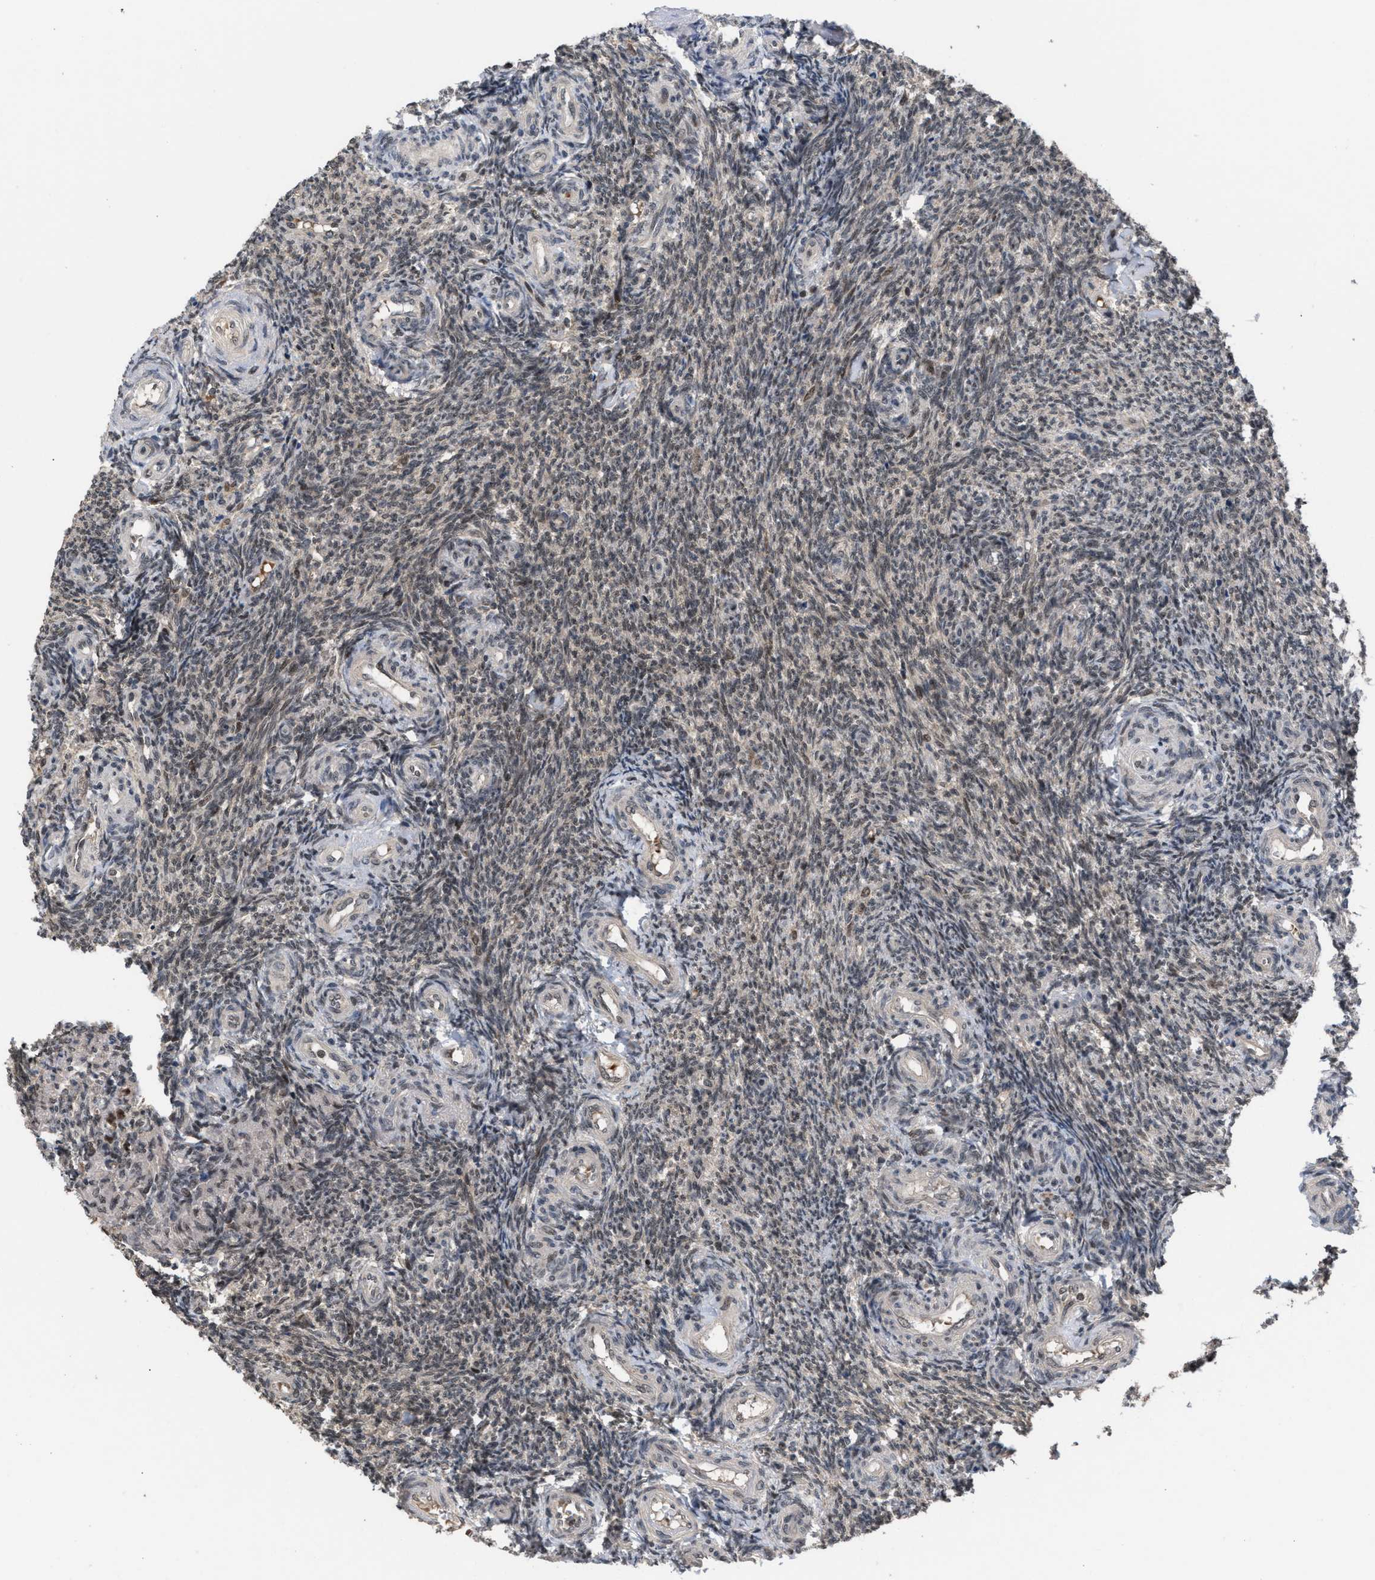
{"staining": {"intensity": "weak", "quantity": "25%-75%", "location": "nuclear"}, "tissue": "ovary", "cell_type": "Ovarian stroma cells", "image_type": "normal", "snomed": [{"axis": "morphology", "description": "Normal tissue, NOS"}, {"axis": "topography", "description": "Ovary"}], "caption": "Human ovary stained for a protein (brown) reveals weak nuclear positive expression in approximately 25%-75% of ovarian stroma cells.", "gene": "C9orf78", "patient": {"sex": "female", "age": 41}}